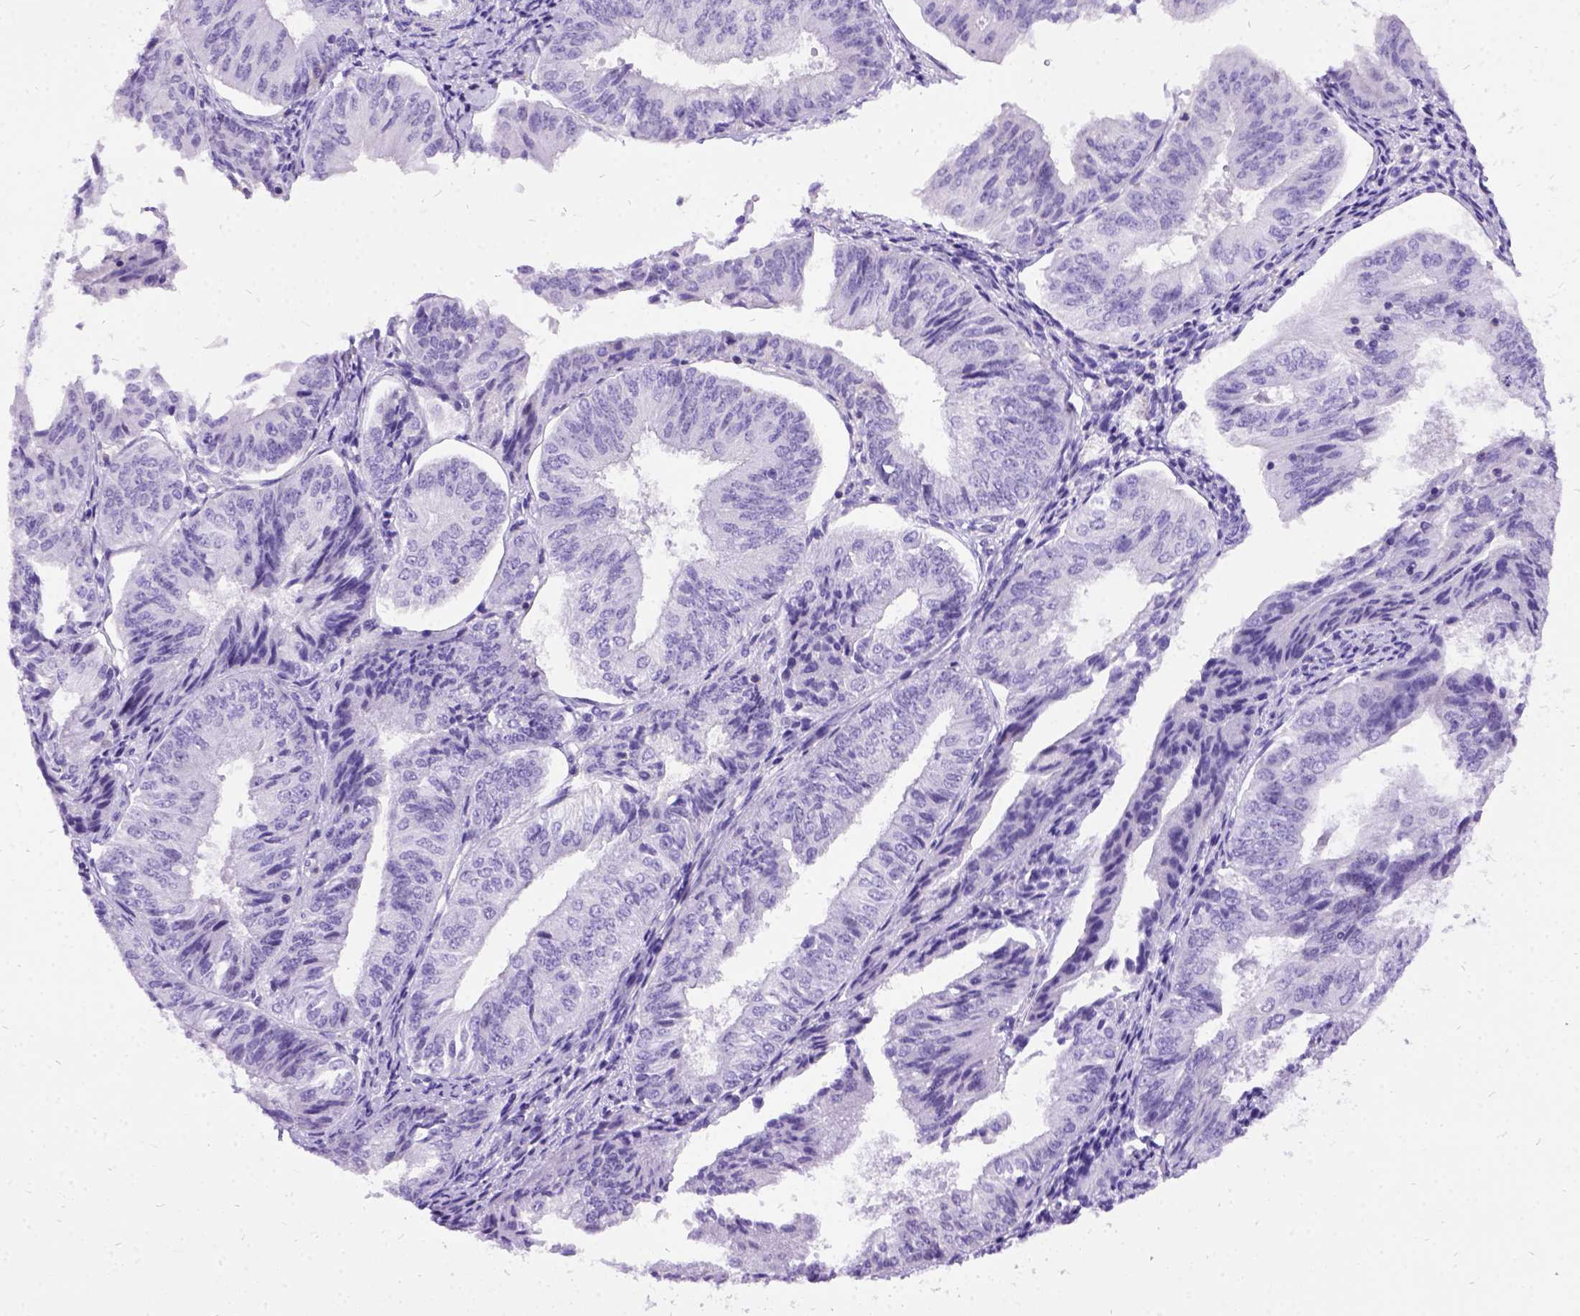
{"staining": {"intensity": "negative", "quantity": "none", "location": "none"}, "tissue": "endometrial cancer", "cell_type": "Tumor cells", "image_type": "cancer", "snomed": [{"axis": "morphology", "description": "Adenocarcinoma, NOS"}, {"axis": "topography", "description": "Endometrium"}], "caption": "This is an immunohistochemistry (IHC) image of adenocarcinoma (endometrial). There is no expression in tumor cells.", "gene": "PRG2", "patient": {"sex": "female", "age": 58}}